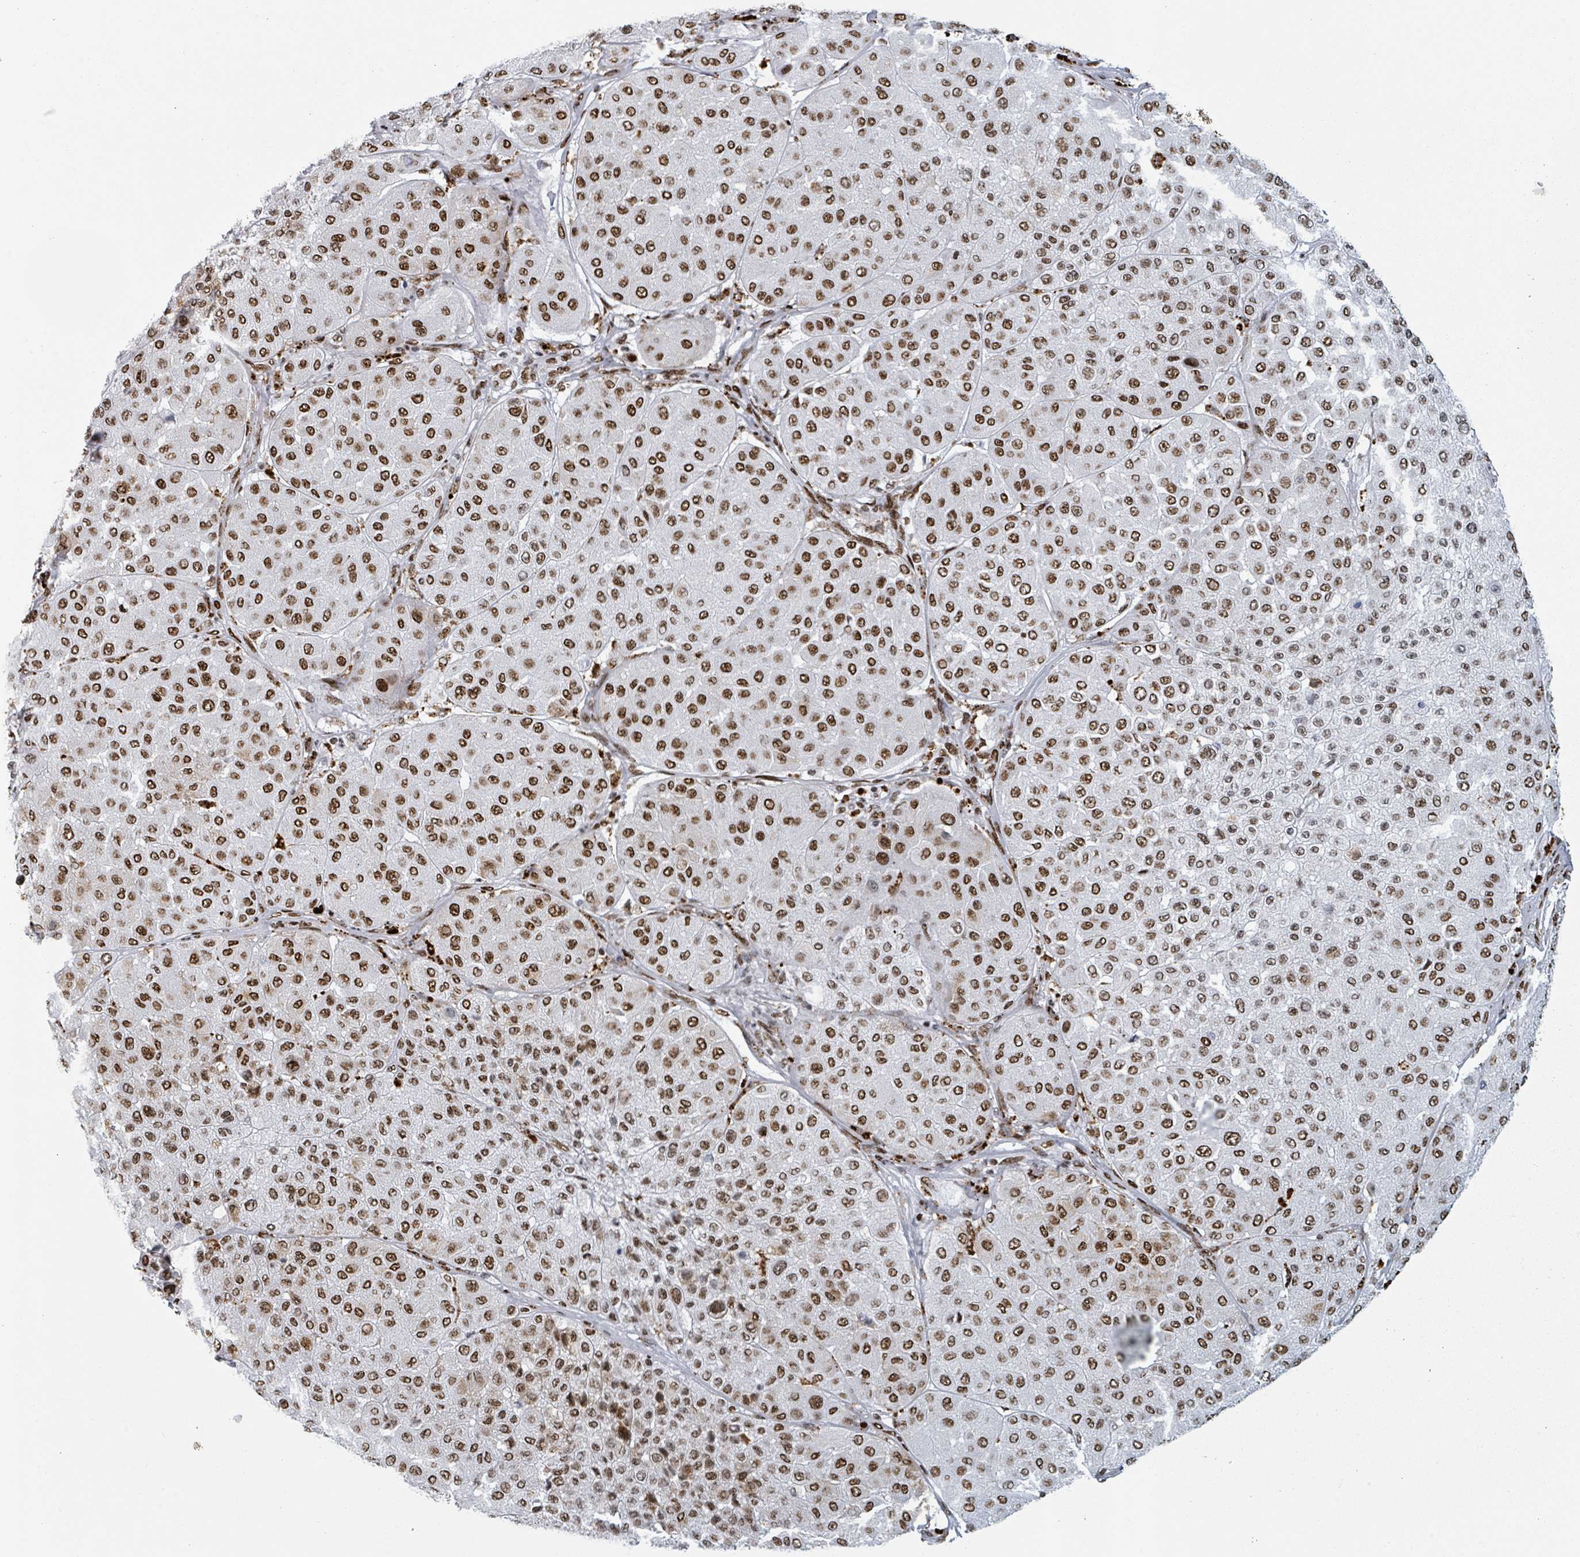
{"staining": {"intensity": "moderate", "quantity": ">75%", "location": "nuclear"}, "tissue": "melanoma", "cell_type": "Tumor cells", "image_type": "cancer", "snomed": [{"axis": "morphology", "description": "Malignant melanoma, Metastatic site"}, {"axis": "topography", "description": "Smooth muscle"}], "caption": "Human melanoma stained for a protein (brown) reveals moderate nuclear positive staining in about >75% of tumor cells.", "gene": "DHX16", "patient": {"sex": "male", "age": 41}}